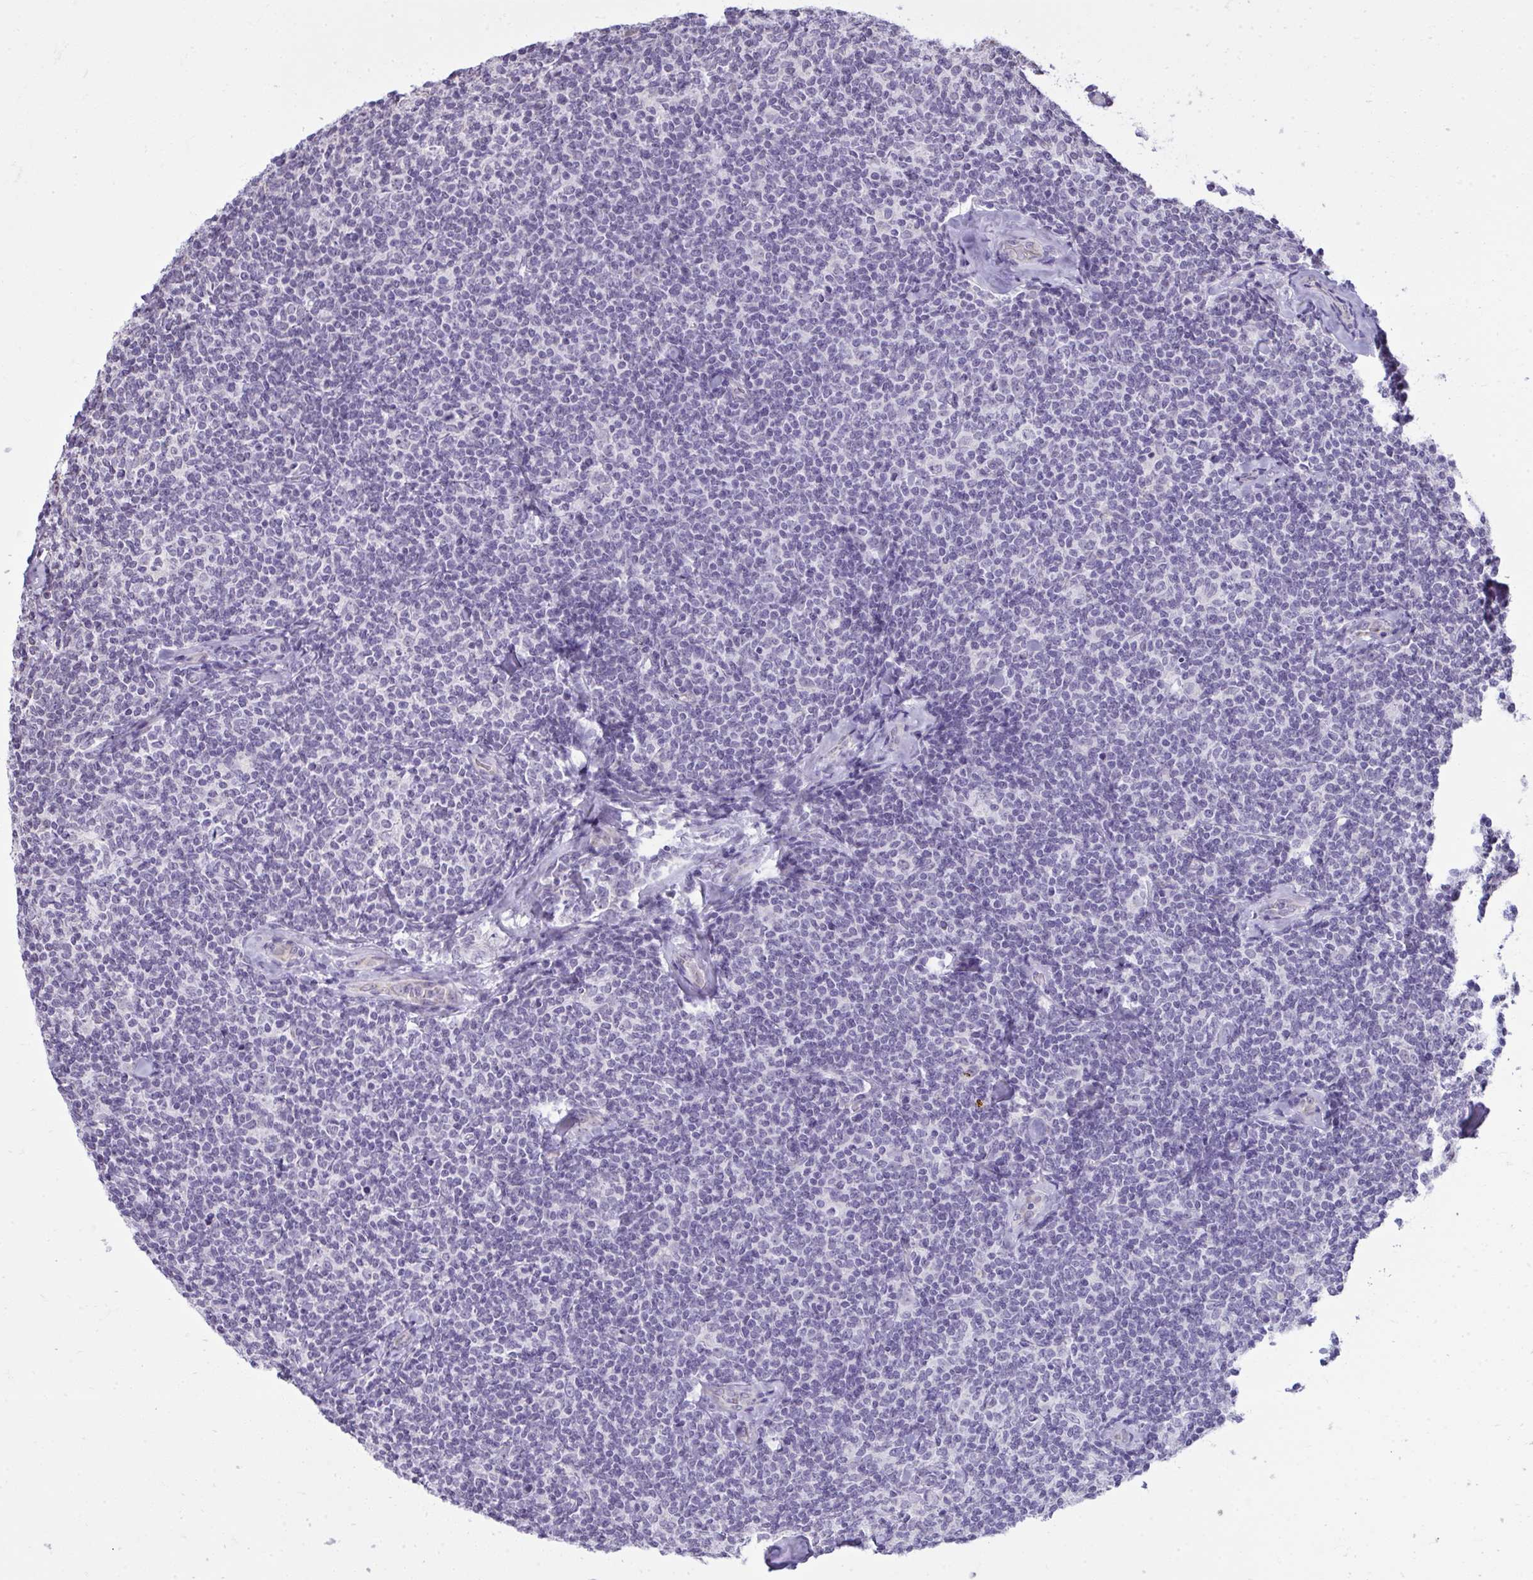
{"staining": {"intensity": "negative", "quantity": "none", "location": "none"}, "tissue": "lymphoma", "cell_type": "Tumor cells", "image_type": "cancer", "snomed": [{"axis": "morphology", "description": "Malignant lymphoma, non-Hodgkin's type, Low grade"}, {"axis": "topography", "description": "Lymph node"}], "caption": "Malignant lymphoma, non-Hodgkin's type (low-grade) was stained to show a protein in brown. There is no significant expression in tumor cells.", "gene": "NPPA", "patient": {"sex": "female", "age": 56}}